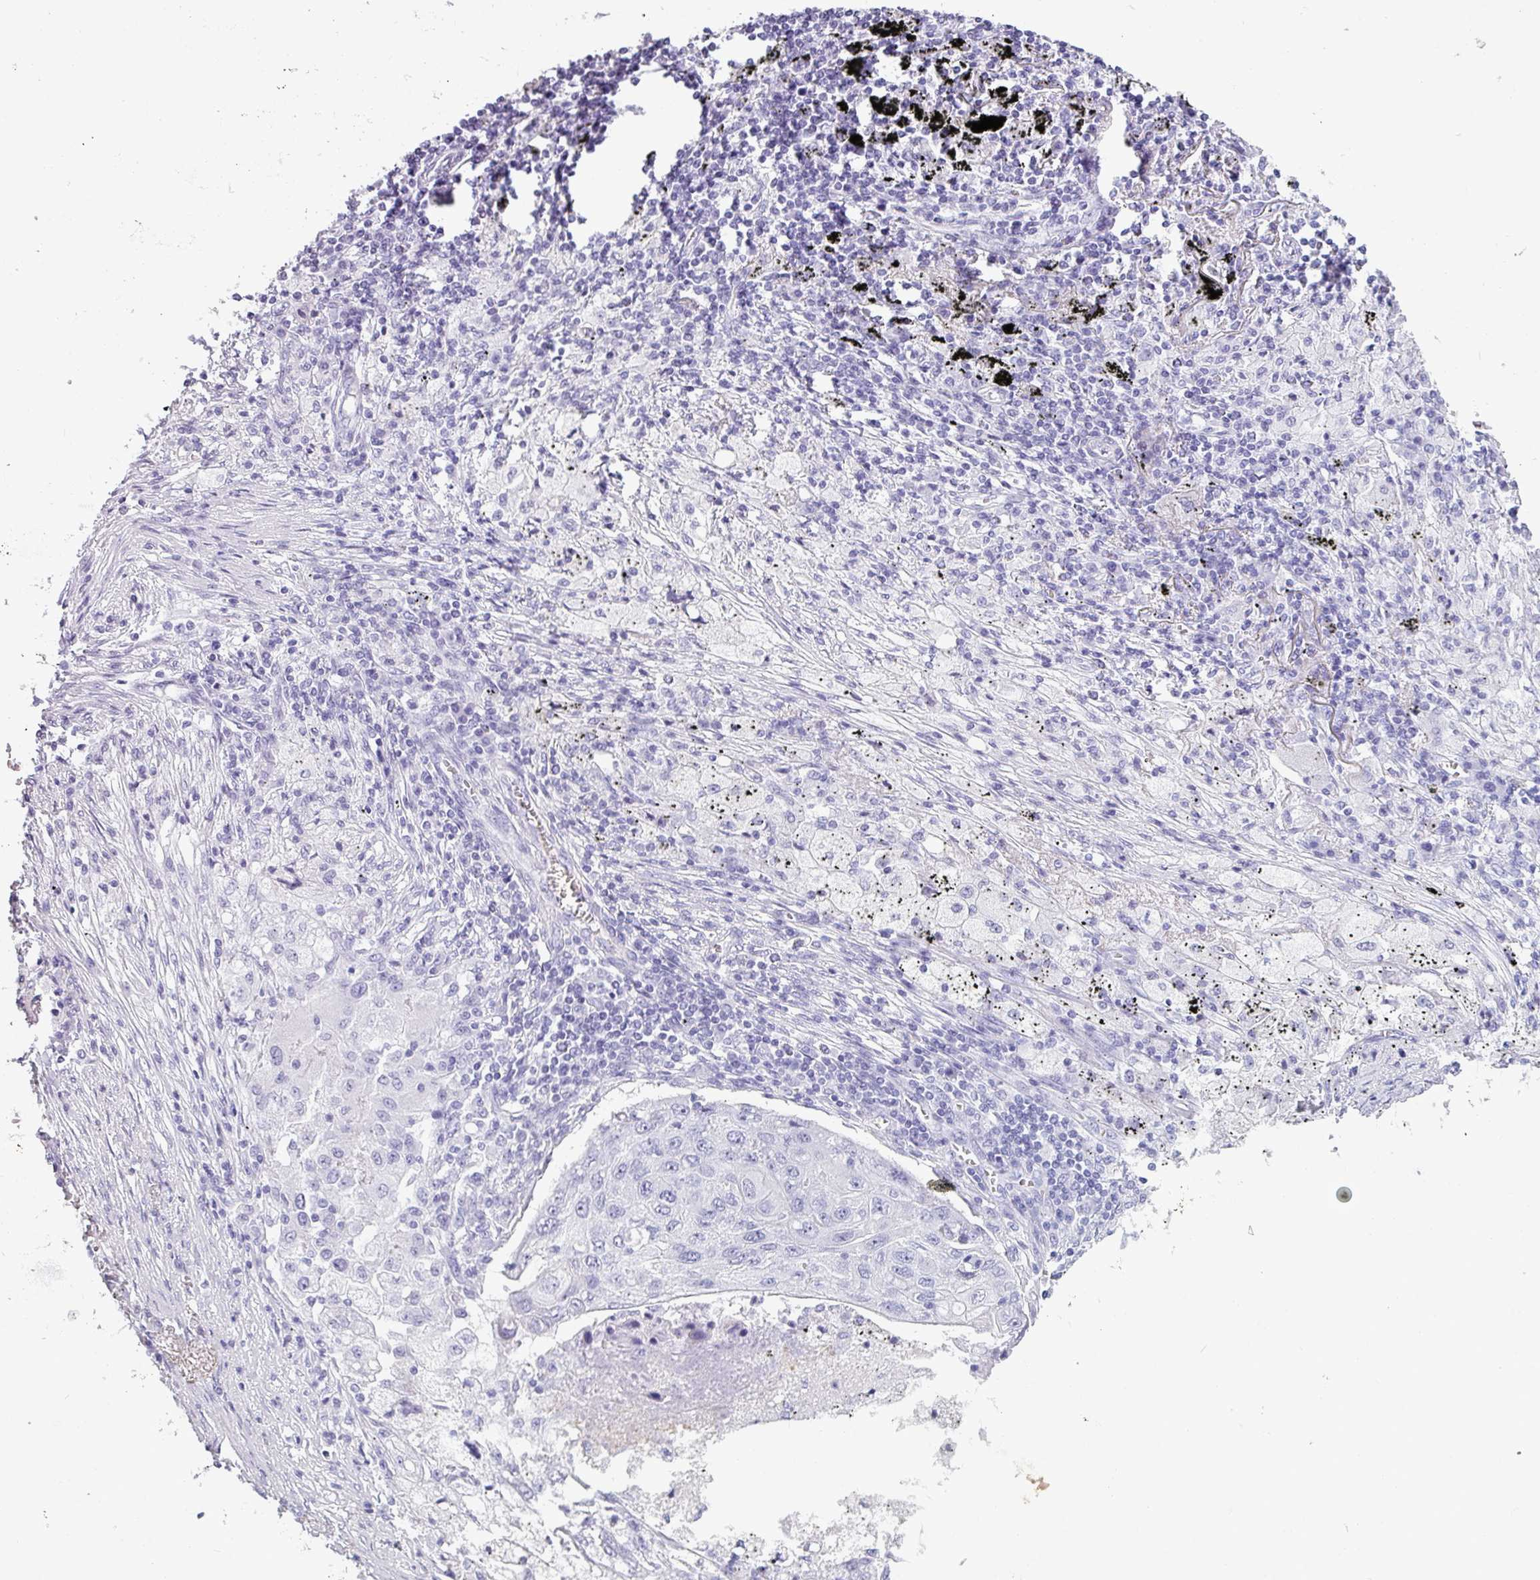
{"staining": {"intensity": "negative", "quantity": "none", "location": "none"}, "tissue": "lung cancer", "cell_type": "Tumor cells", "image_type": "cancer", "snomed": [{"axis": "morphology", "description": "Squamous cell carcinoma, NOS"}, {"axis": "topography", "description": "Lung"}], "caption": "IHC of lung squamous cell carcinoma exhibits no staining in tumor cells.", "gene": "CRYBB2", "patient": {"sex": "female", "age": 63}}